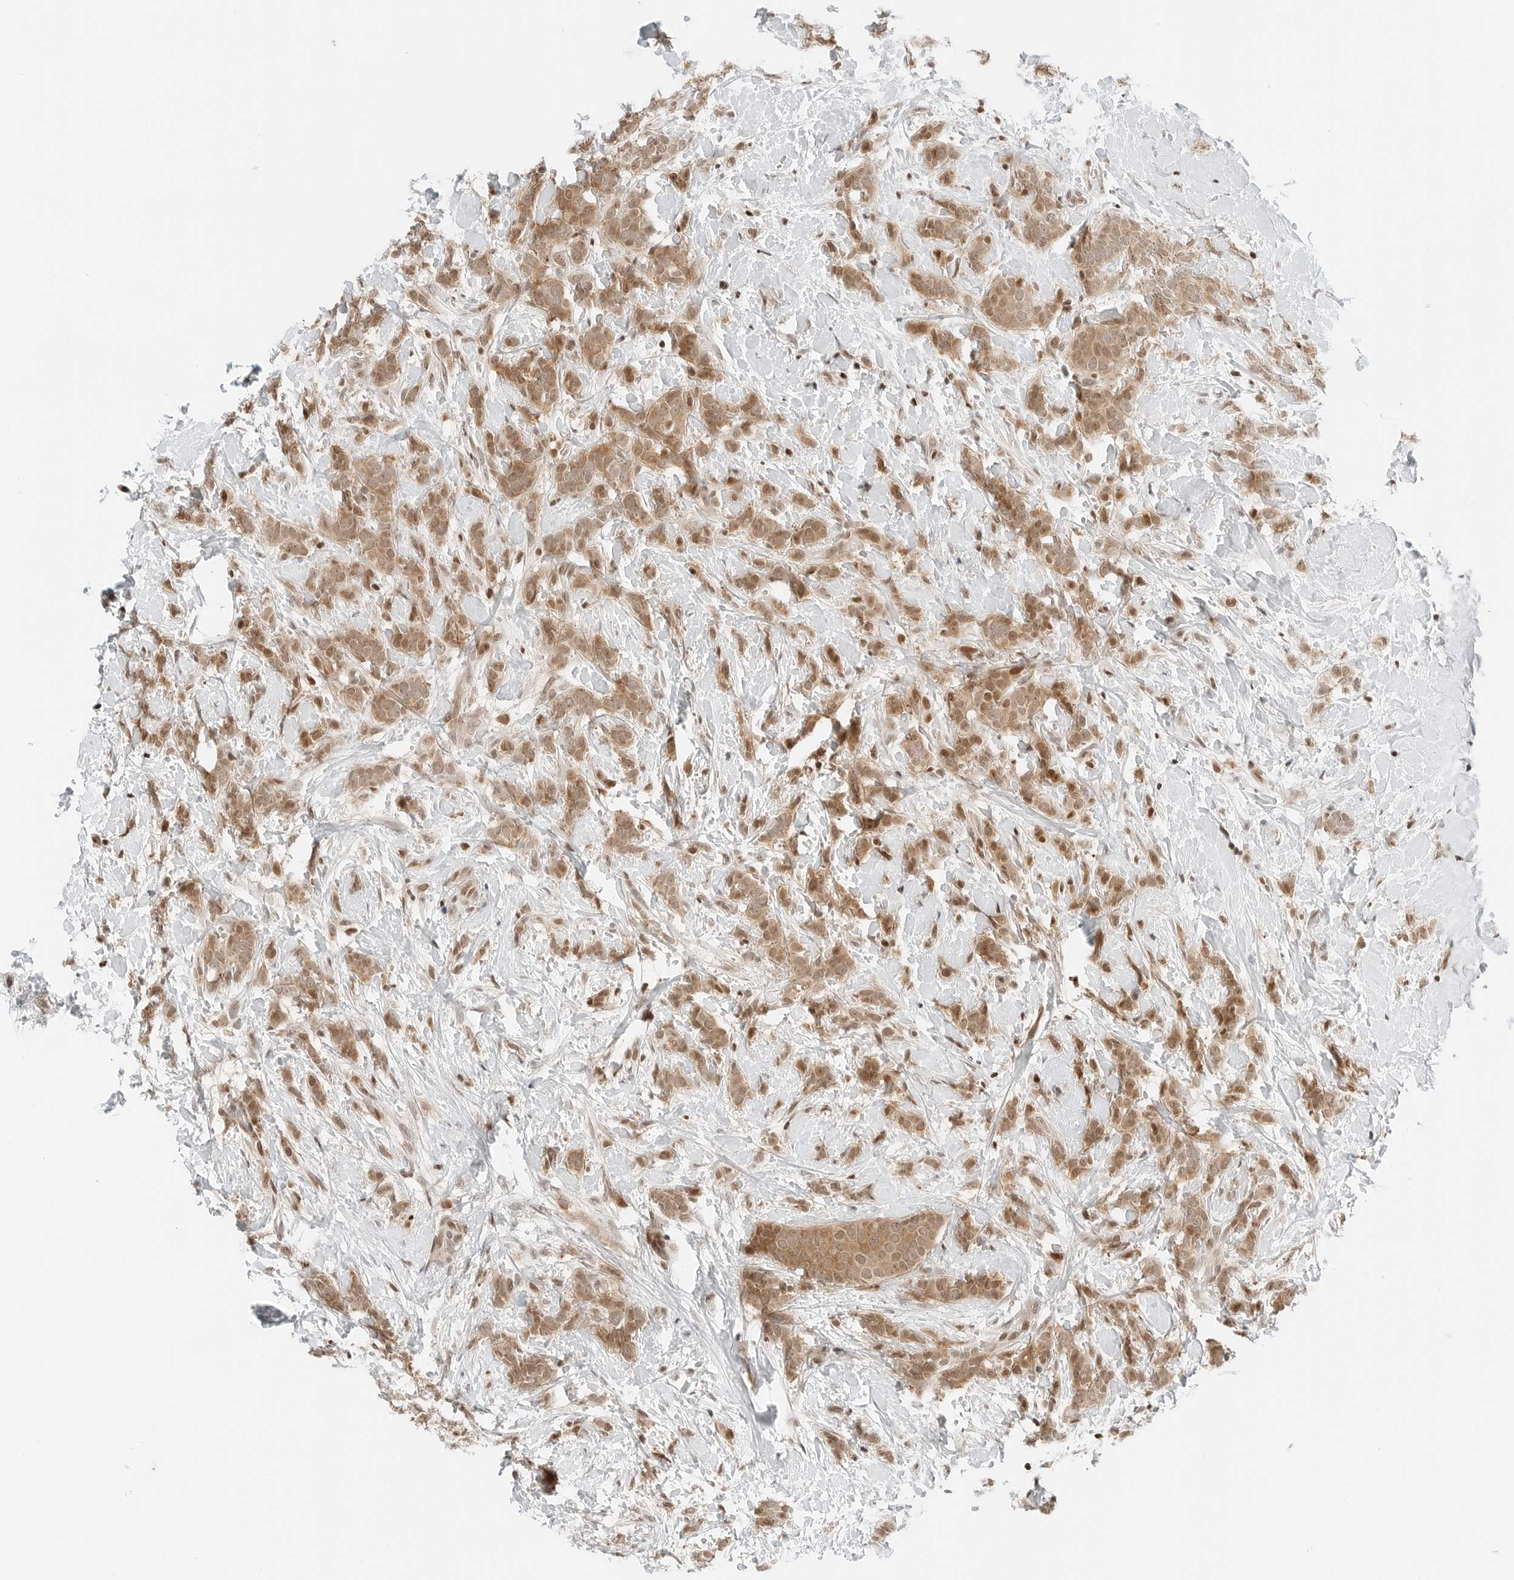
{"staining": {"intensity": "moderate", "quantity": ">75%", "location": "cytoplasmic/membranous,nuclear"}, "tissue": "breast cancer", "cell_type": "Tumor cells", "image_type": "cancer", "snomed": [{"axis": "morphology", "description": "Lobular carcinoma, in situ"}, {"axis": "morphology", "description": "Lobular carcinoma"}, {"axis": "topography", "description": "Breast"}], "caption": "High-power microscopy captured an immunohistochemistry image of lobular carcinoma in situ (breast), revealing moderate cytoplasmic/membranous and nuclear positivity in about >75% of tumor cells. (IHC, brightfield microscopy, high magnification).", "gene": "CRTC2", "patient": {"sex": "female", "age": 41}}